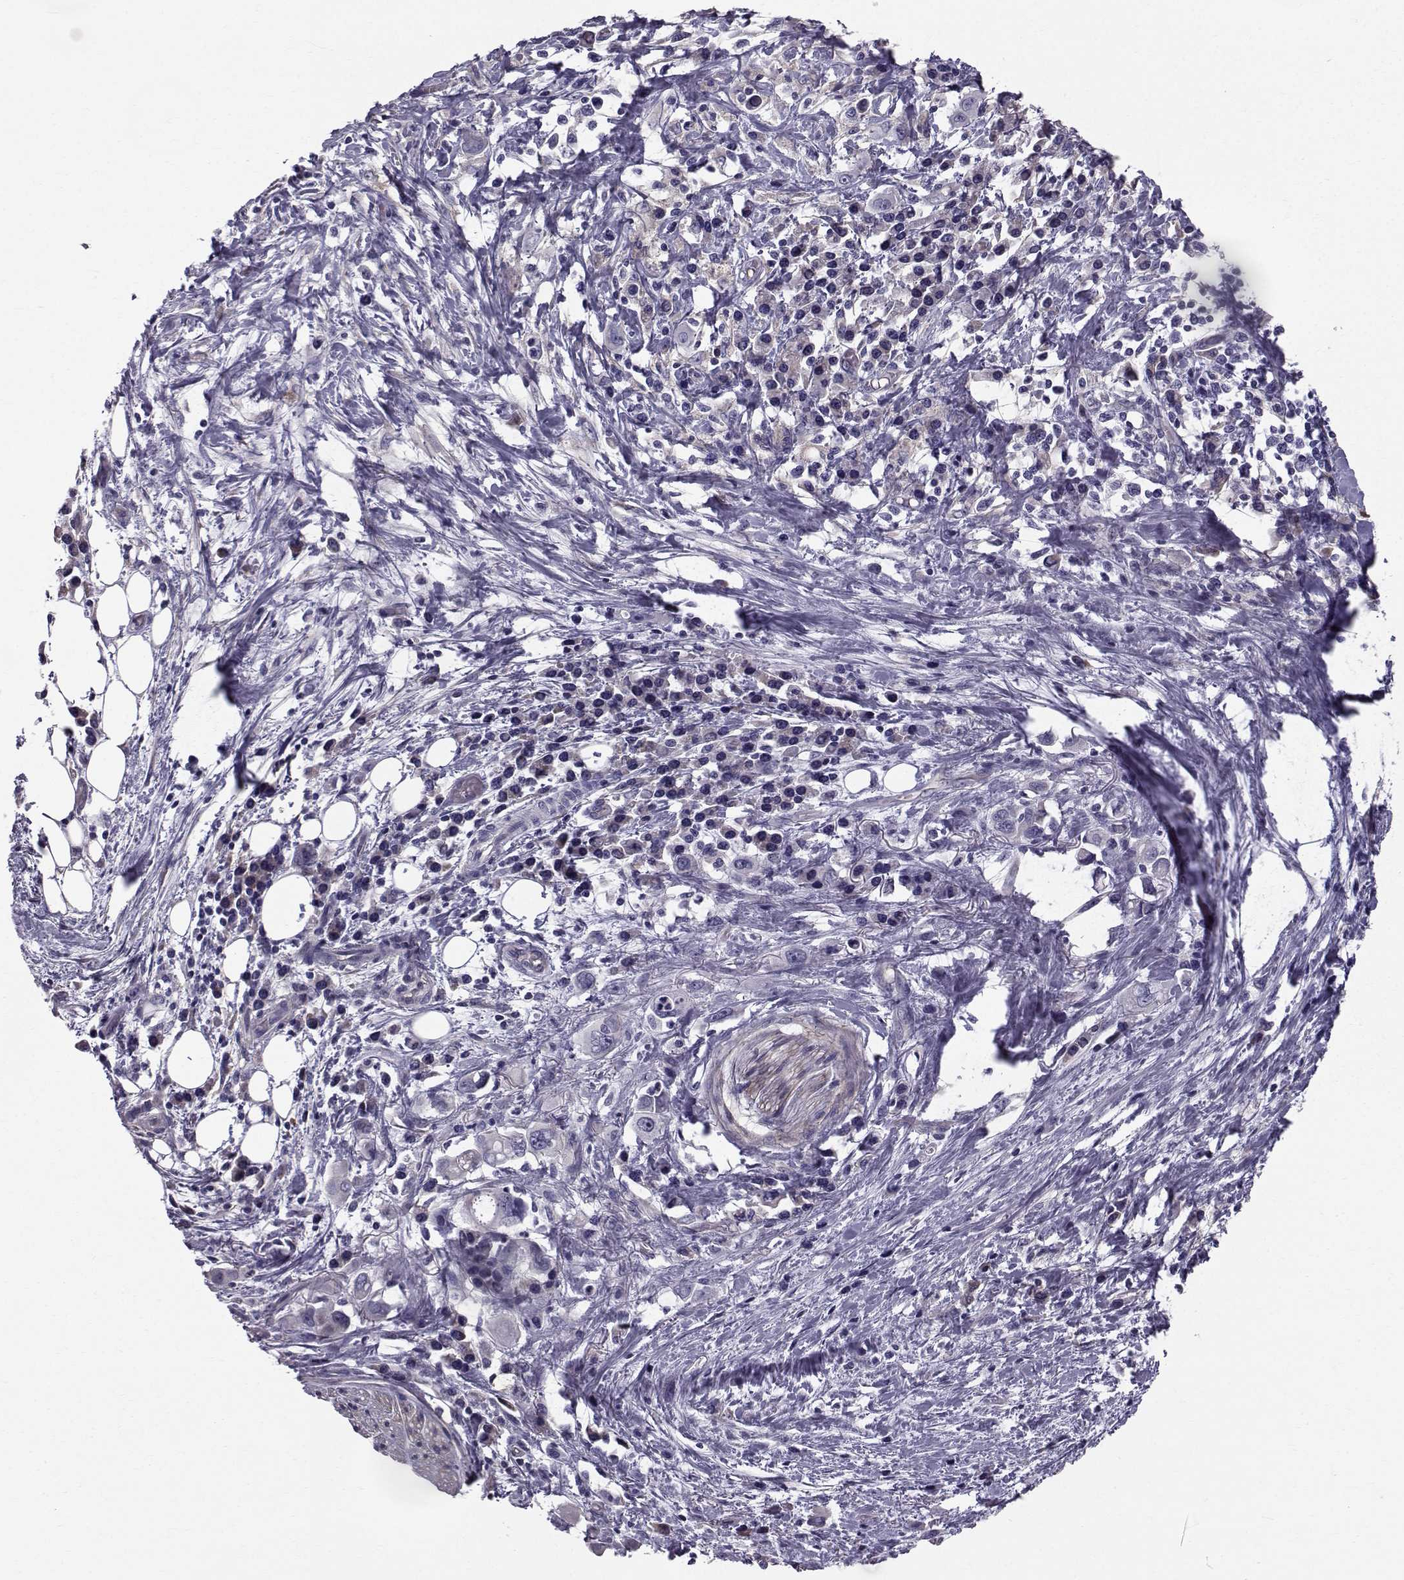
{"staining": {"intensity": "negative", "quantity": "none", "location": "none"}, "tissue": "stomach cancer", "cell_type": "Tumor cells", "image_type": "cancer", "snomed": [{"axis": "morphology", "description": "Adenocarcinoma, NOS"}, {"axis": "topography", "description": "Stomach, upper"}], "caption": "IHC of human adenocarcinoma (stomach) shows no positivity in tumor cells.", "gene": "QPCT", "patient": {"sex": "male", "age": 75}}